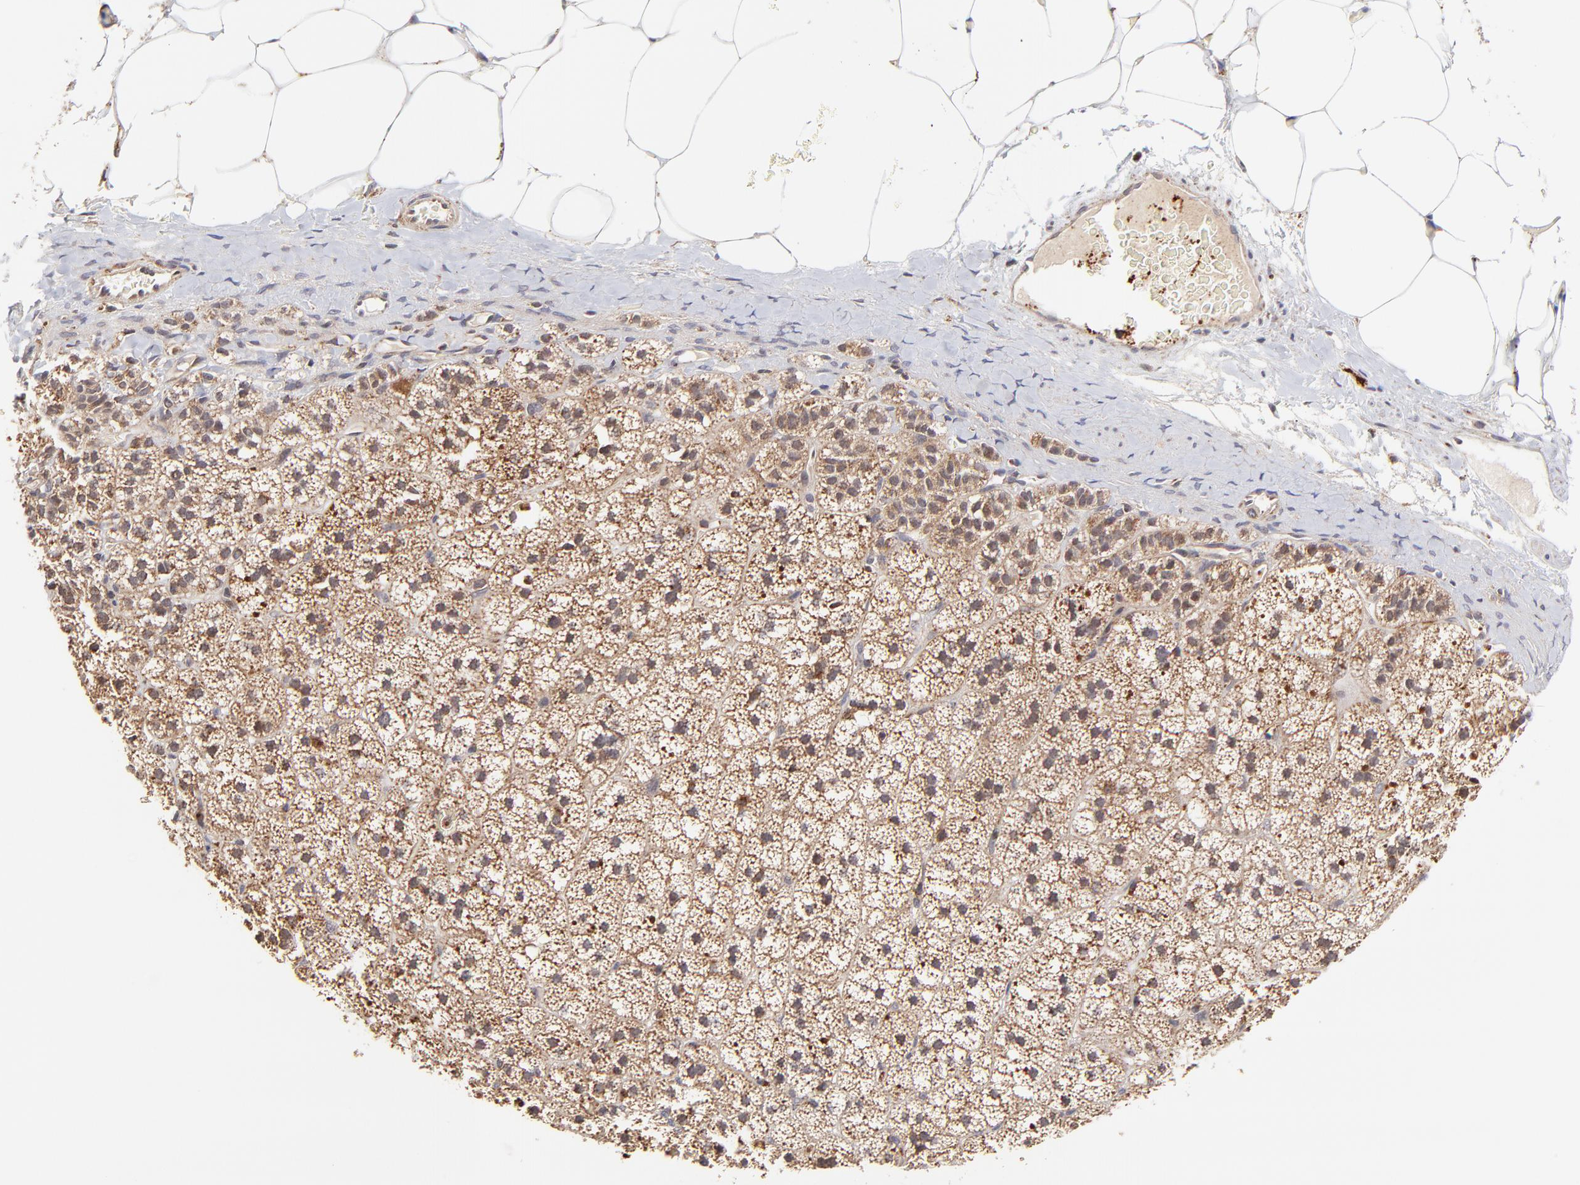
{"staining": {"intensity": "moderate", "quantity": "<25%", "location": "cytoplasmic/membranous"}, "tissue": "adrenal gland", "cell_type": "Glandular cells", "image_type": "normal", "snomed": [{"axis": "morphology", "description": "Normal tissue, NOS"}, {"axis": "topography", "description": "Adrenal gland"}], "caption": "A brown stain highlights moderate cytoplasmic/membranous staining of a protein in glandular cells of unremarkable adrenal gland. The protein is shown in brown color, while the nuclei are stained blue.", "gene": "MAP2K7", "patient": {"sex": "male", "age": 35}}